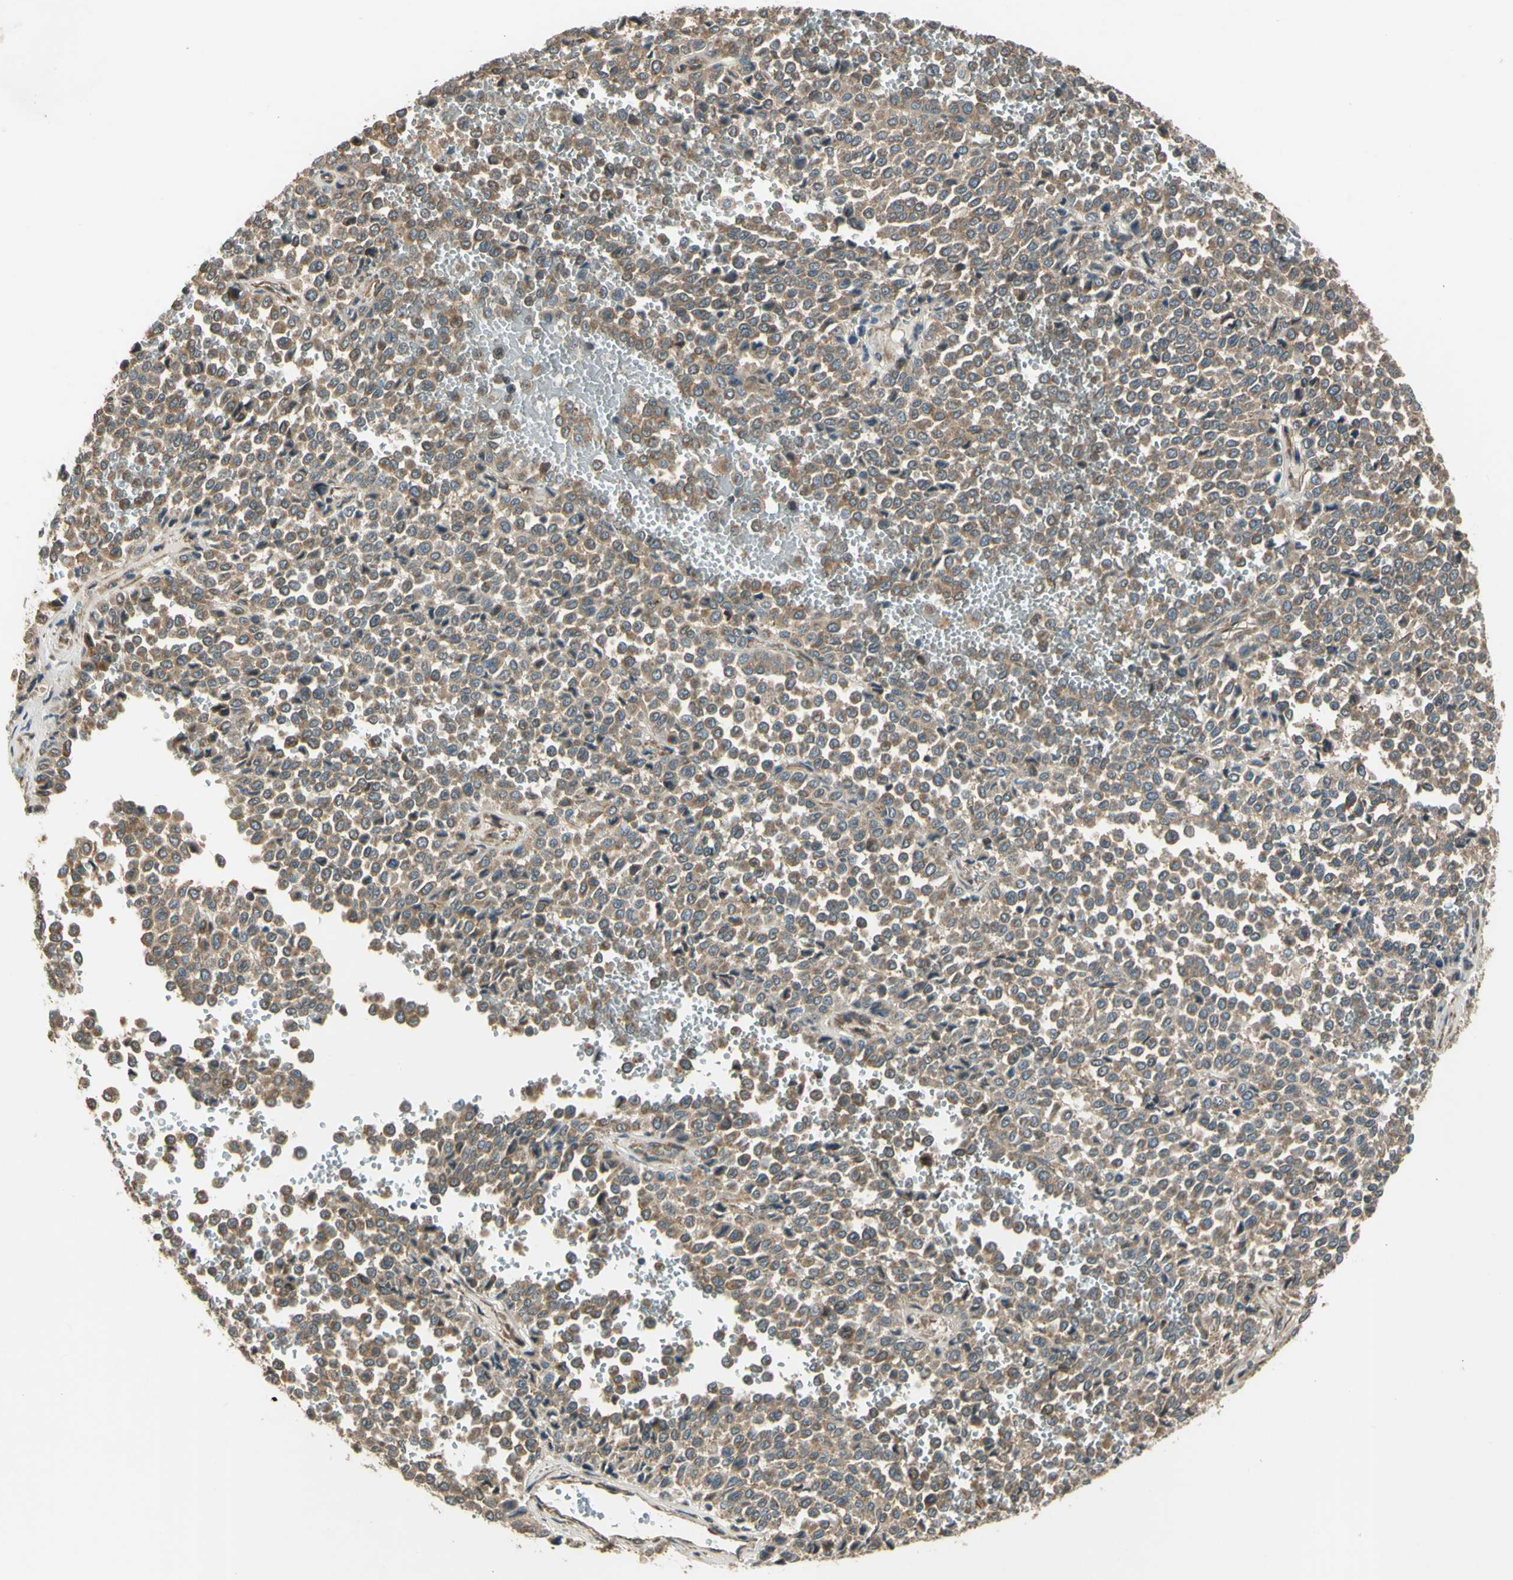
{"staining": {"intensity": "weak", "quantity": ">75%", "location": "cytoplasmic/membranous"}, "tissue": "melanoma", "cell_type": "Tumor cells", "image_type": "cancer", "snomed": [{"axis": "morphology", "description": "Malignant melanoma, Metastatic site"}, {"axis": "topography", "description": "Pancreas"}], "caption": "IHC histopathology image of human melanoma stained for a protein (brown), which exhibits low levels of weak cytoplasmic/membranous positivity in about >75% of tumor cells.", "gene": "EFNB2", "patient": {"sex": "female", "age": 30}}